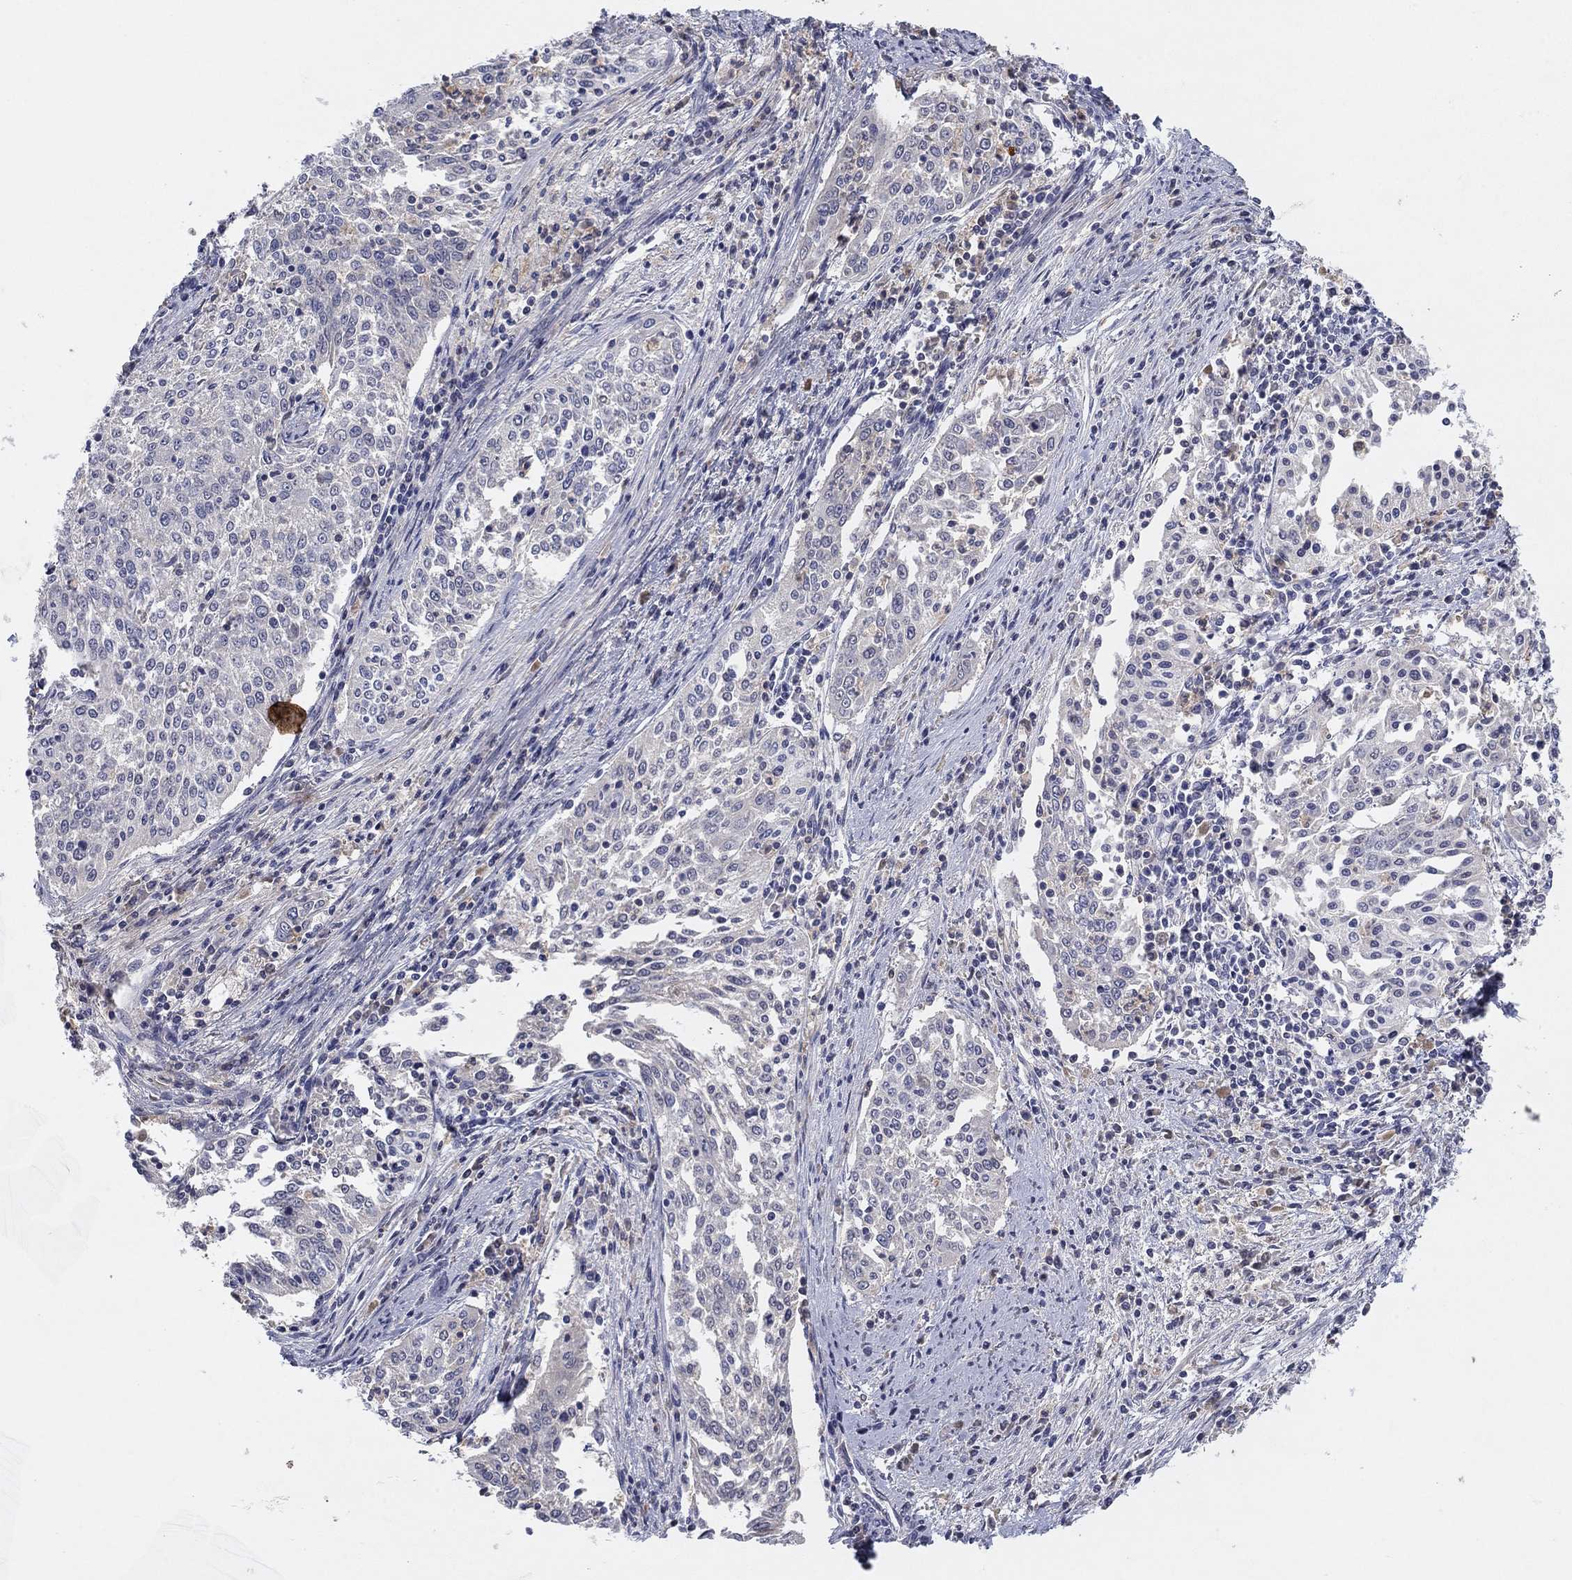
{"staining": {"intensity": "negative", "quantity": "none", "location": "none"}, "tissue": "cervical cancer", "cell_type": "Tumor cells", "image_type": "cancer", "snomed": [{"axis": "morphology", "description": "Squamous cell carcinoma, NOS"}, {"axis": "topography", "description": "Cervix"}], "caption": "IHC of human cervical squamous cell carcinoma reveals no expression in tumor cells.", "gene": "AMN1", "patient": {"sex": "female", "age": 41}}